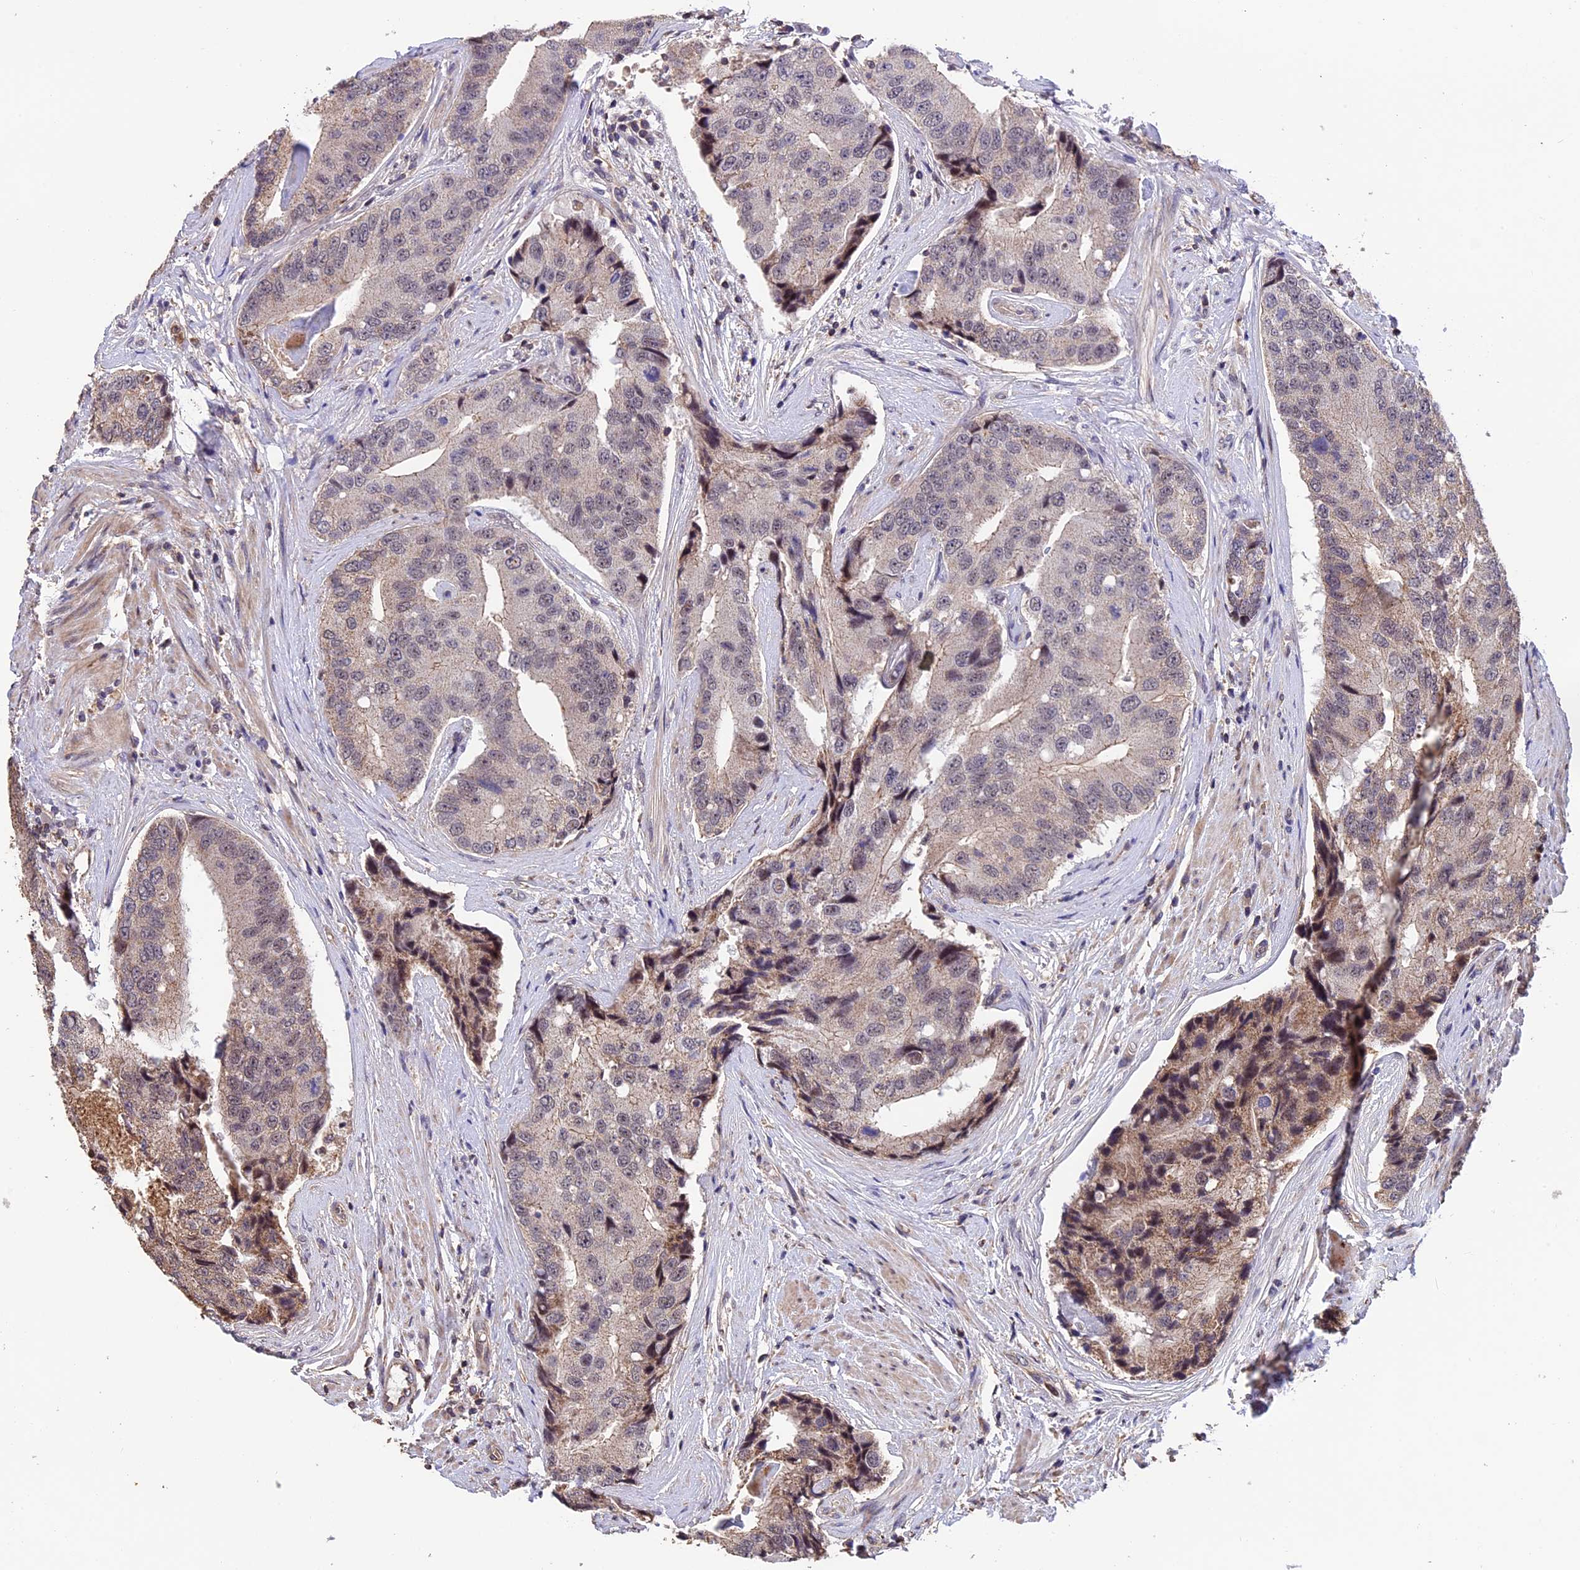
{"staining": {"intensity": "weak", "quantity": "<25%", "location": "cytoplasmic/membranous"}, "tissue": "prostate cancer", "cell_type": "Tumor cells", "image_type": "cancer", "snomed": [{"axis": "morphology", "description": "Adenocarcinoma, High grade"}, {"axis": "topography", "description": "Prostate"}], "caption": "Prostate cancer (adenocarcinoma (high-grade)) was stained to show a protein in brown. There is no significant expression in tumor cells.", "gene": "PKD2L2", "patient": {"sex": "male", "age": 70}}